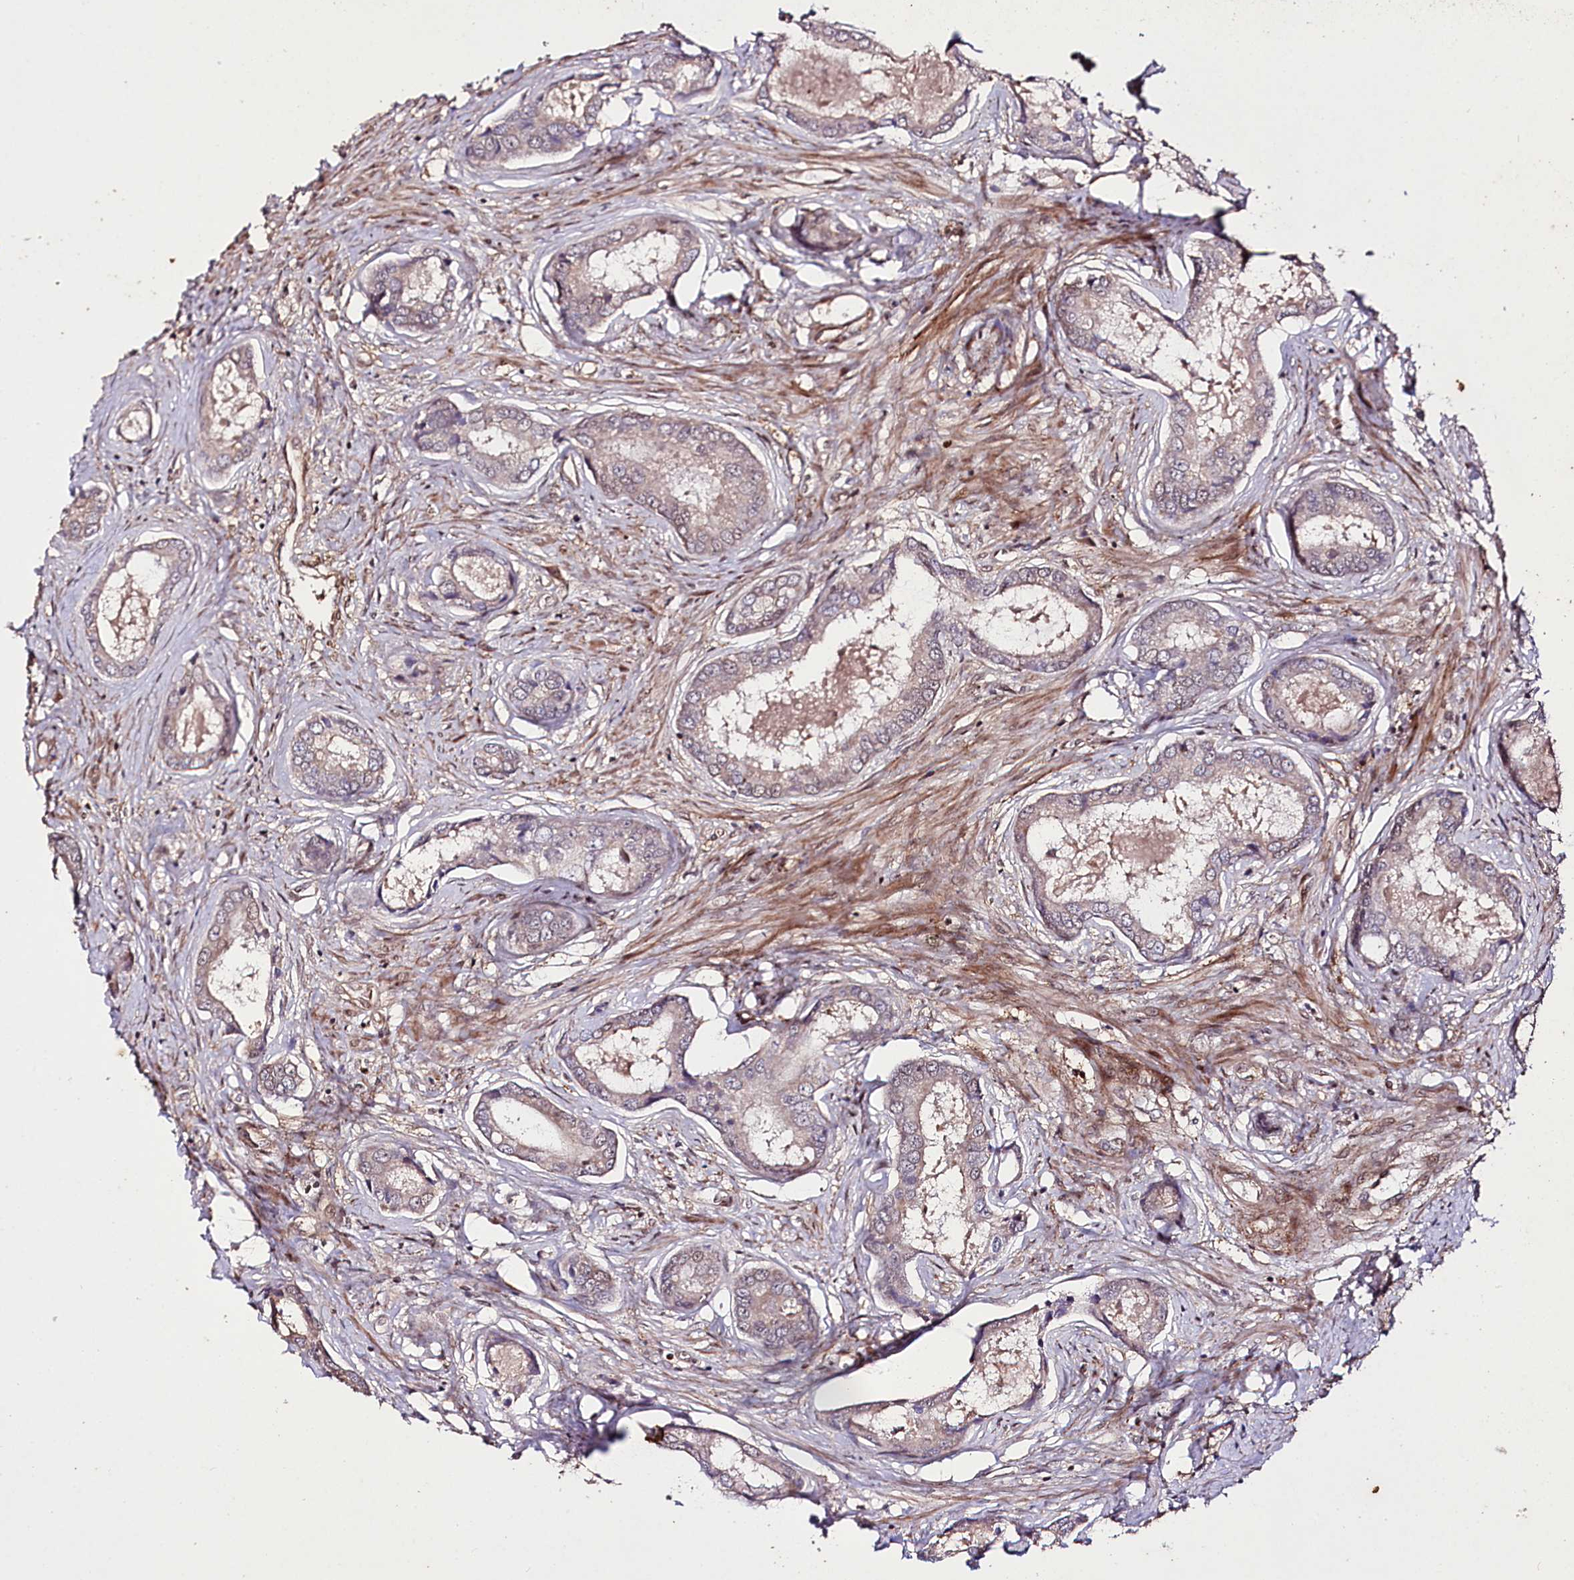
{"staining": {"intensity": "weak", "quantity": "<25%", "location": "cytoplasmic/membranous"}, "tissue": "prostate cancer", "cell_type": "Tumor cells", "image_type": "cancer", "snomed": [{"axis": "morphology", "description": "Adenocarcinoma, Low grade"}, {"axis": "topography", "description": "Prostate"}], "caption": "IHC photomicrograph of neoplastic tissue: prostate cancer stained with DAB exhibits no significant protein positivity in tumor cells.", "gene": "PHLDB1", "patient": {"sex": "male", "age": 68}}